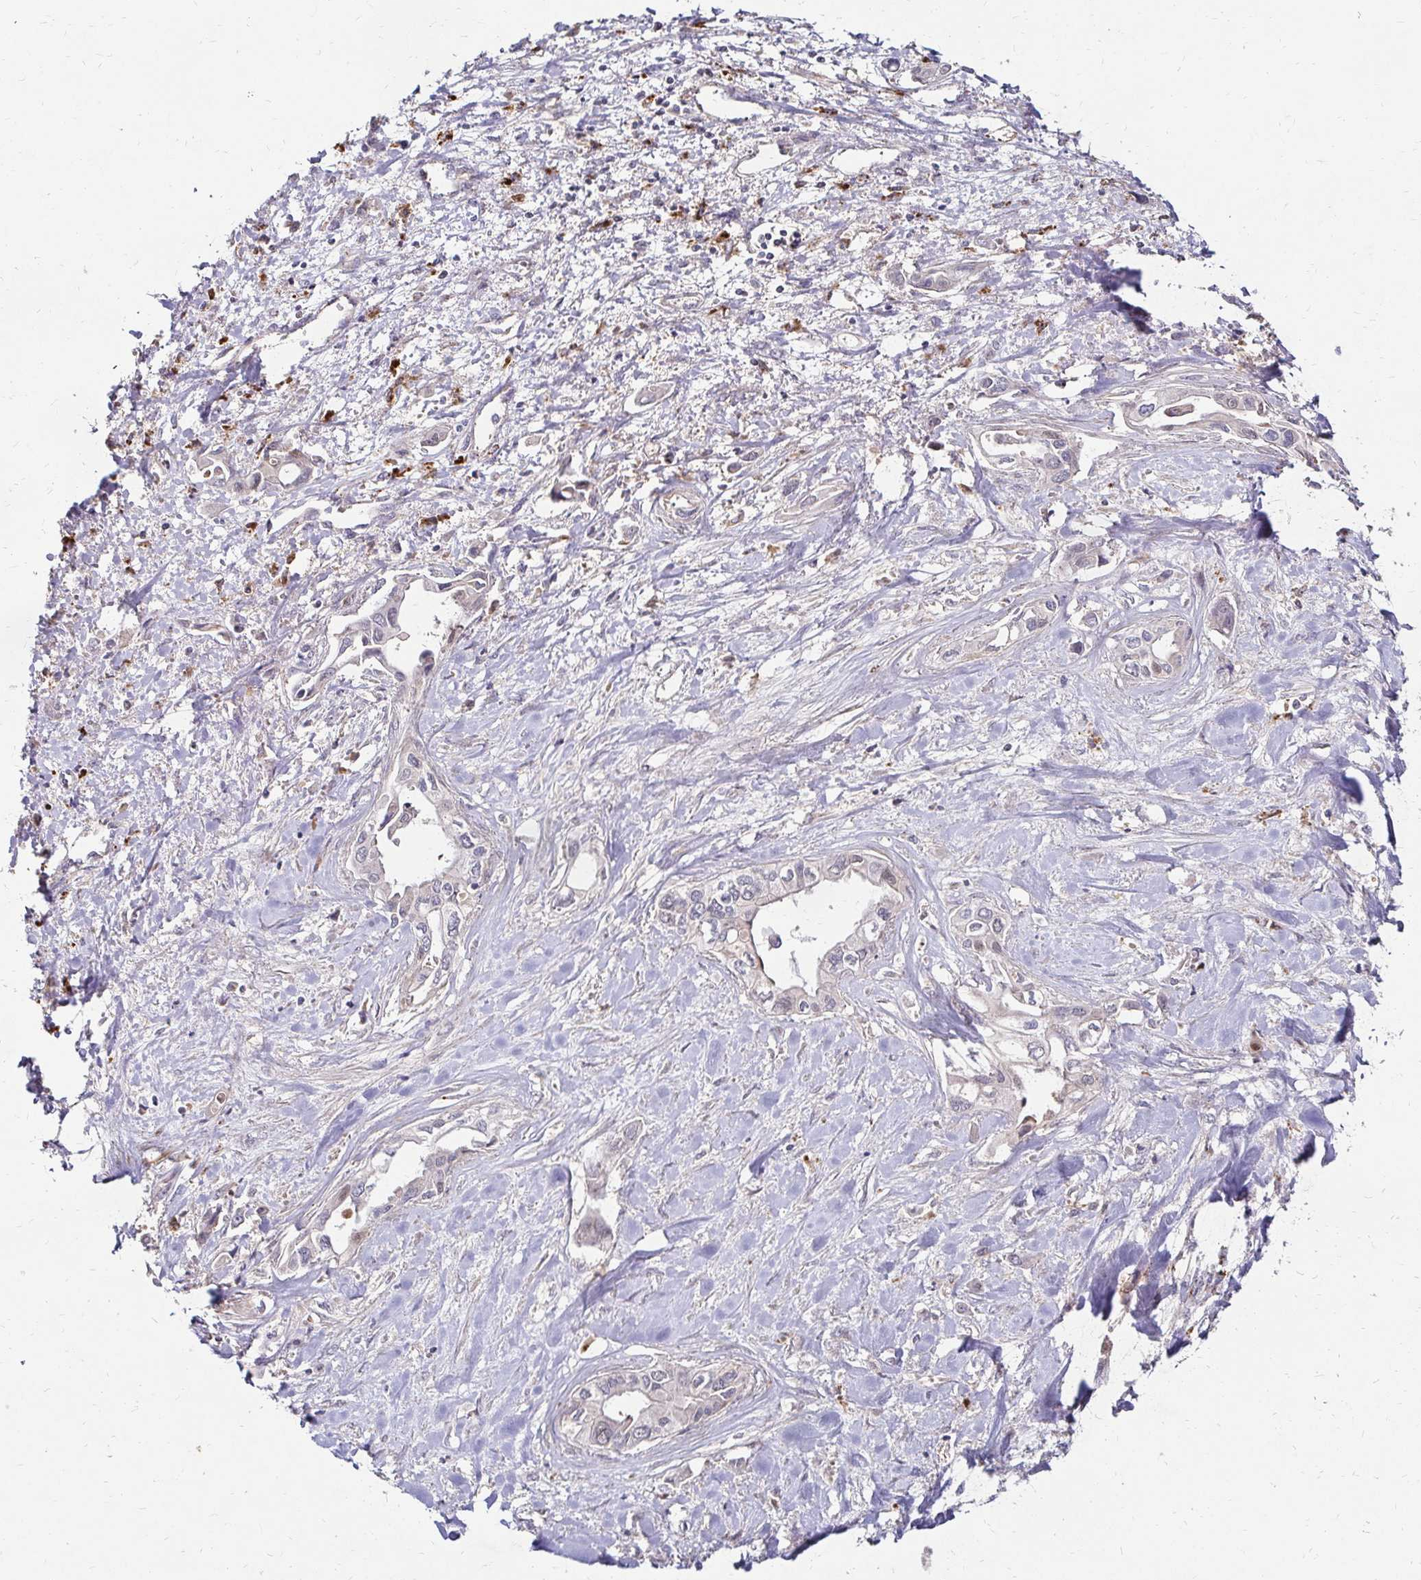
{"staining": {"intensity": "negative", "quantity": "none", "location": "none"}, "tissue": "liver cancer", "cell_type": "Tumor cells", "image_type": "cancer", "snomed": [{"axis": "morphology", "description": "Cholangiocarcinoma"}, {"axis": "topography", "description": "Liver"}], "caption": "Immunohistochemistry (IHC) of human liver cancer (cholangiocarcinoma) demonstrates no expression in tumor cells. (IHC, brightfield microscopy, high magnification).", "gene": "IDUA", "patient": {"sex": "female", "age": 64}}